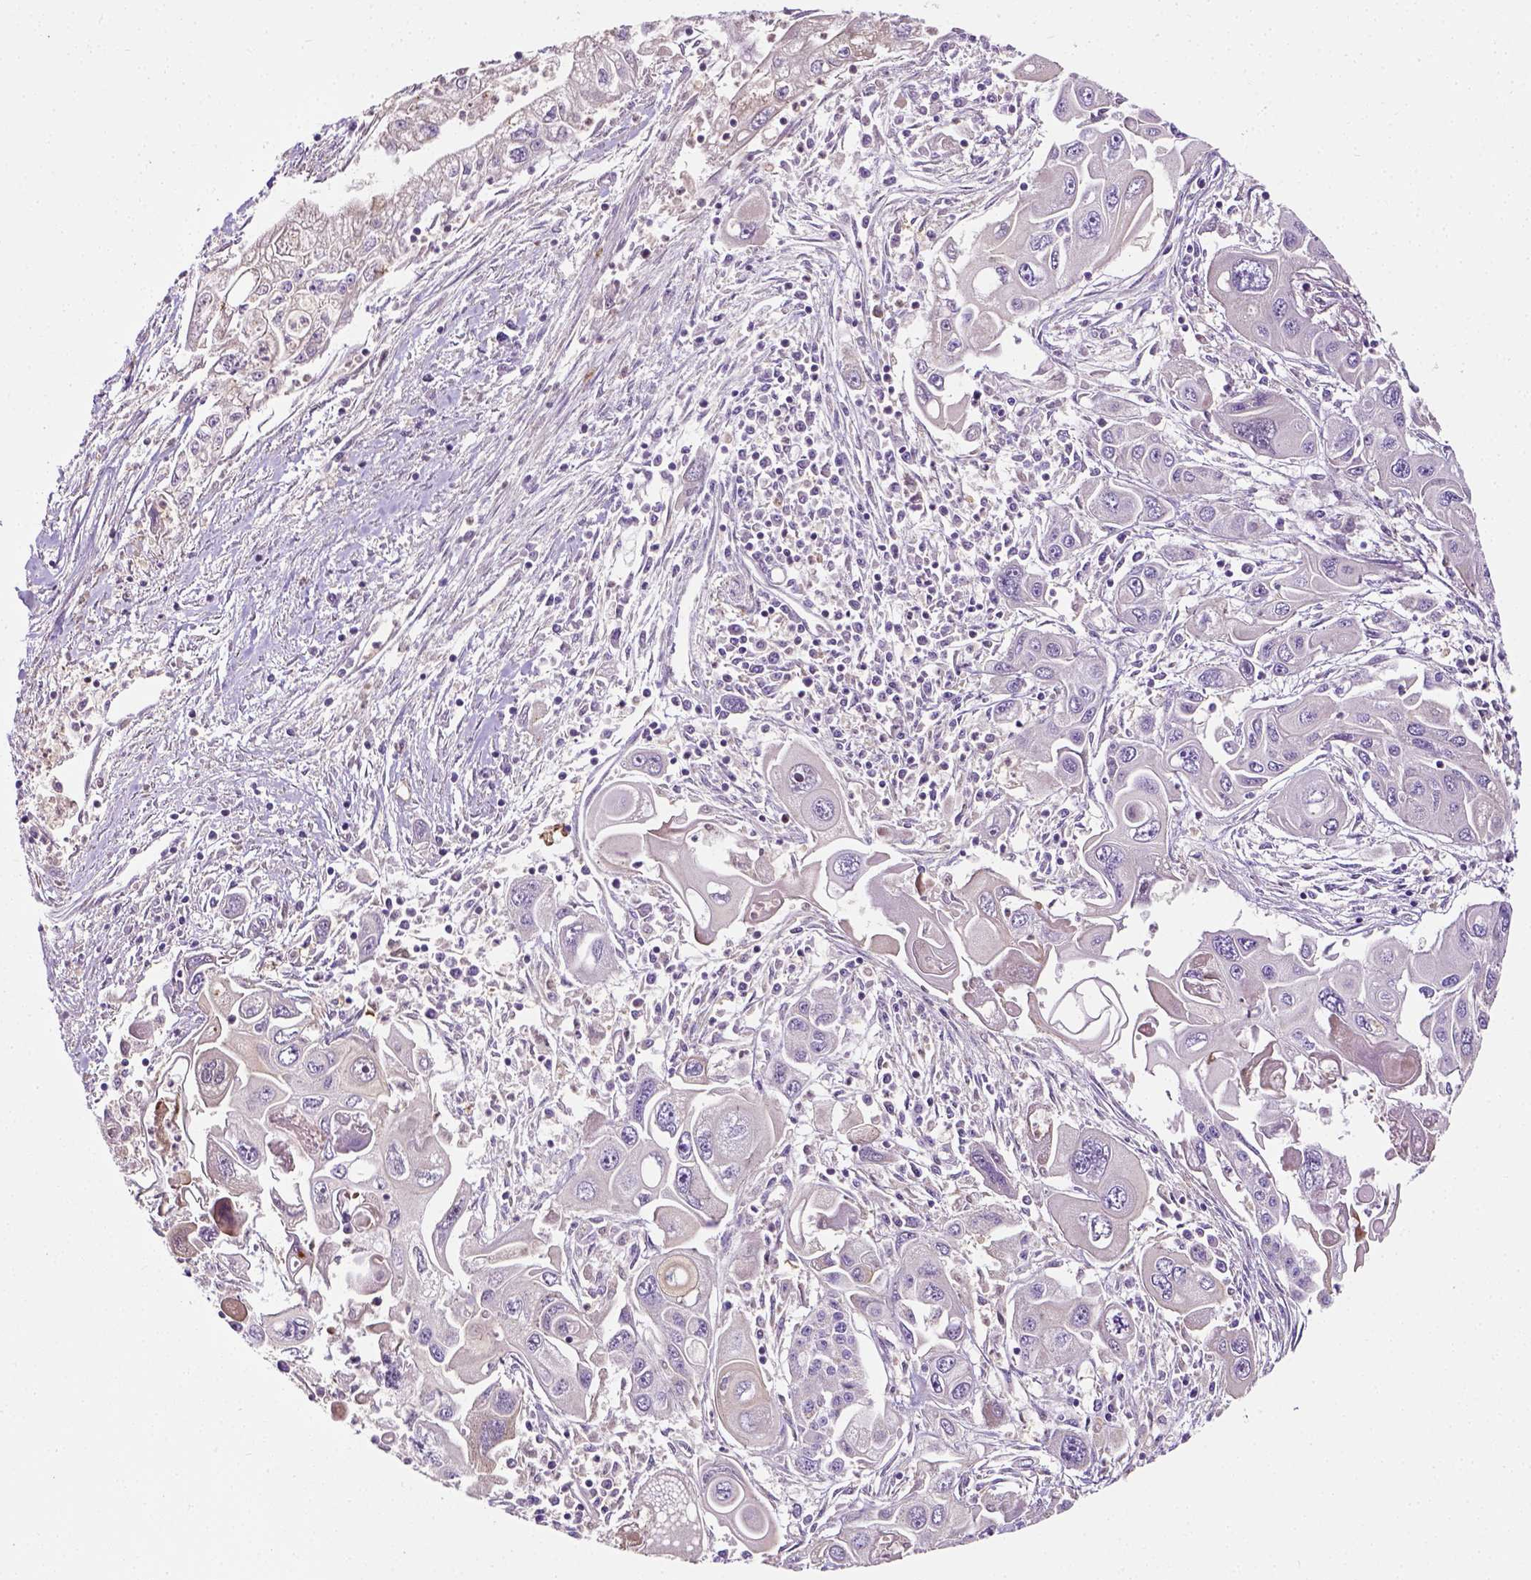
{"staining": {"intensity": "negative", "quantity": "none", "location": "none"}, "tissue": "pancreatic cancer", "cell_type": "Tumor cells", "image_type": "cancer", "snomed": [{"axis": "morphology", "description": "Adenocarcinoma, NOS"}, {"axis": "topography", "description": "Pancreas"}], "caption": "Protein analysis of pancreatic cancer (adenocarcinoma) shows no significant staining in tumor cells.", "gene": "MATK", "patient": {"sex": "male", "age": 70}}